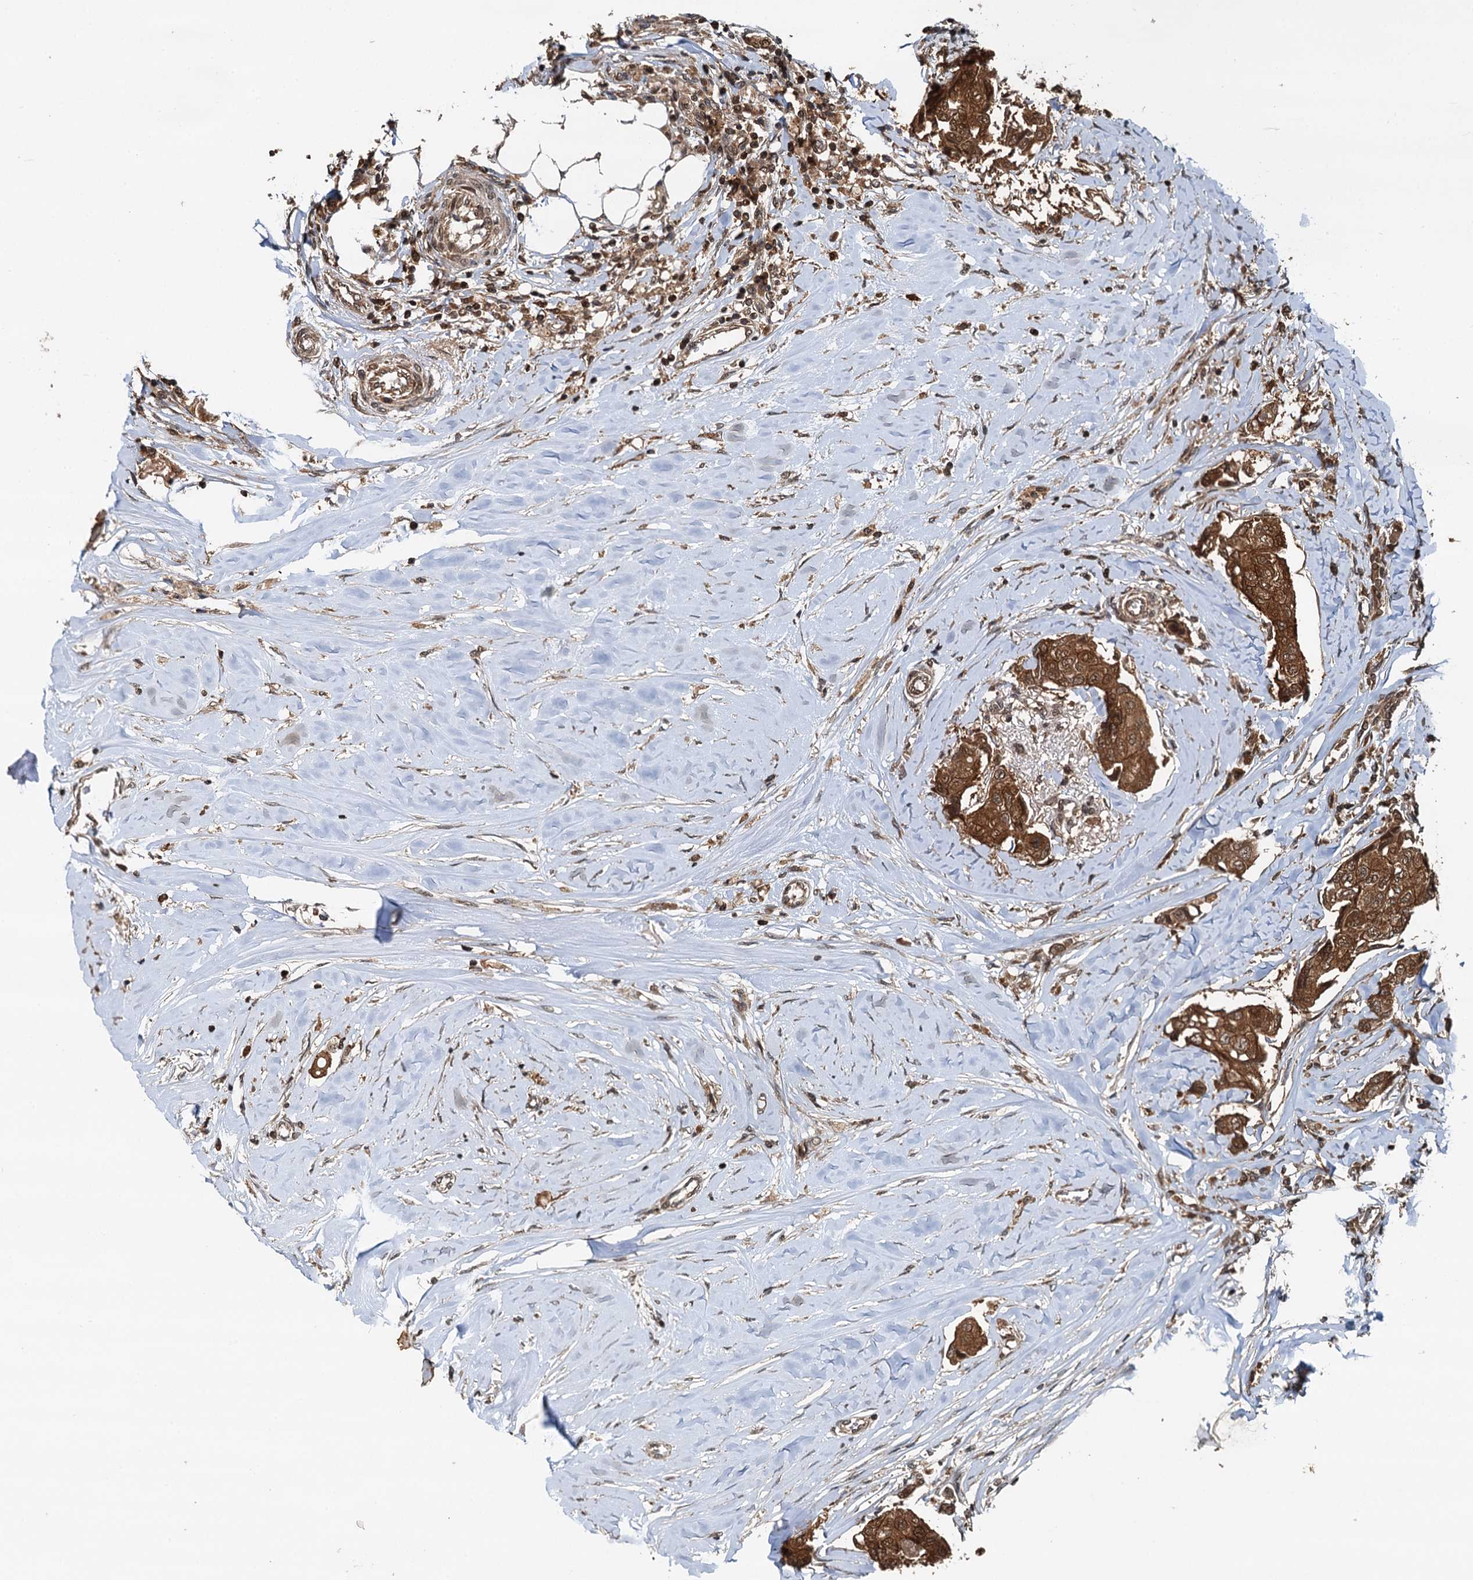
{"staining": {"intensity": "strong", "quantity": ">75%", "location": "cytoplasmic/membranous,nuclear"}, "tissue": "breast cancer", "cell_type": "Tumor cells", "image_type": "cancer", "snomed": [{"axis": "morphology", "description": "Duct carcinoma"}, {"axis": "topography", "description": "Breast"}], "caption": "Protein staining of invasive ductal carcinoma (breast) tissue demonstrates strong cytoplasmic/membranous and nuclear positivity in about >75% of tumor cells.", "gene": "STUB1", "patient": {"sex": "female", "age": 80}}